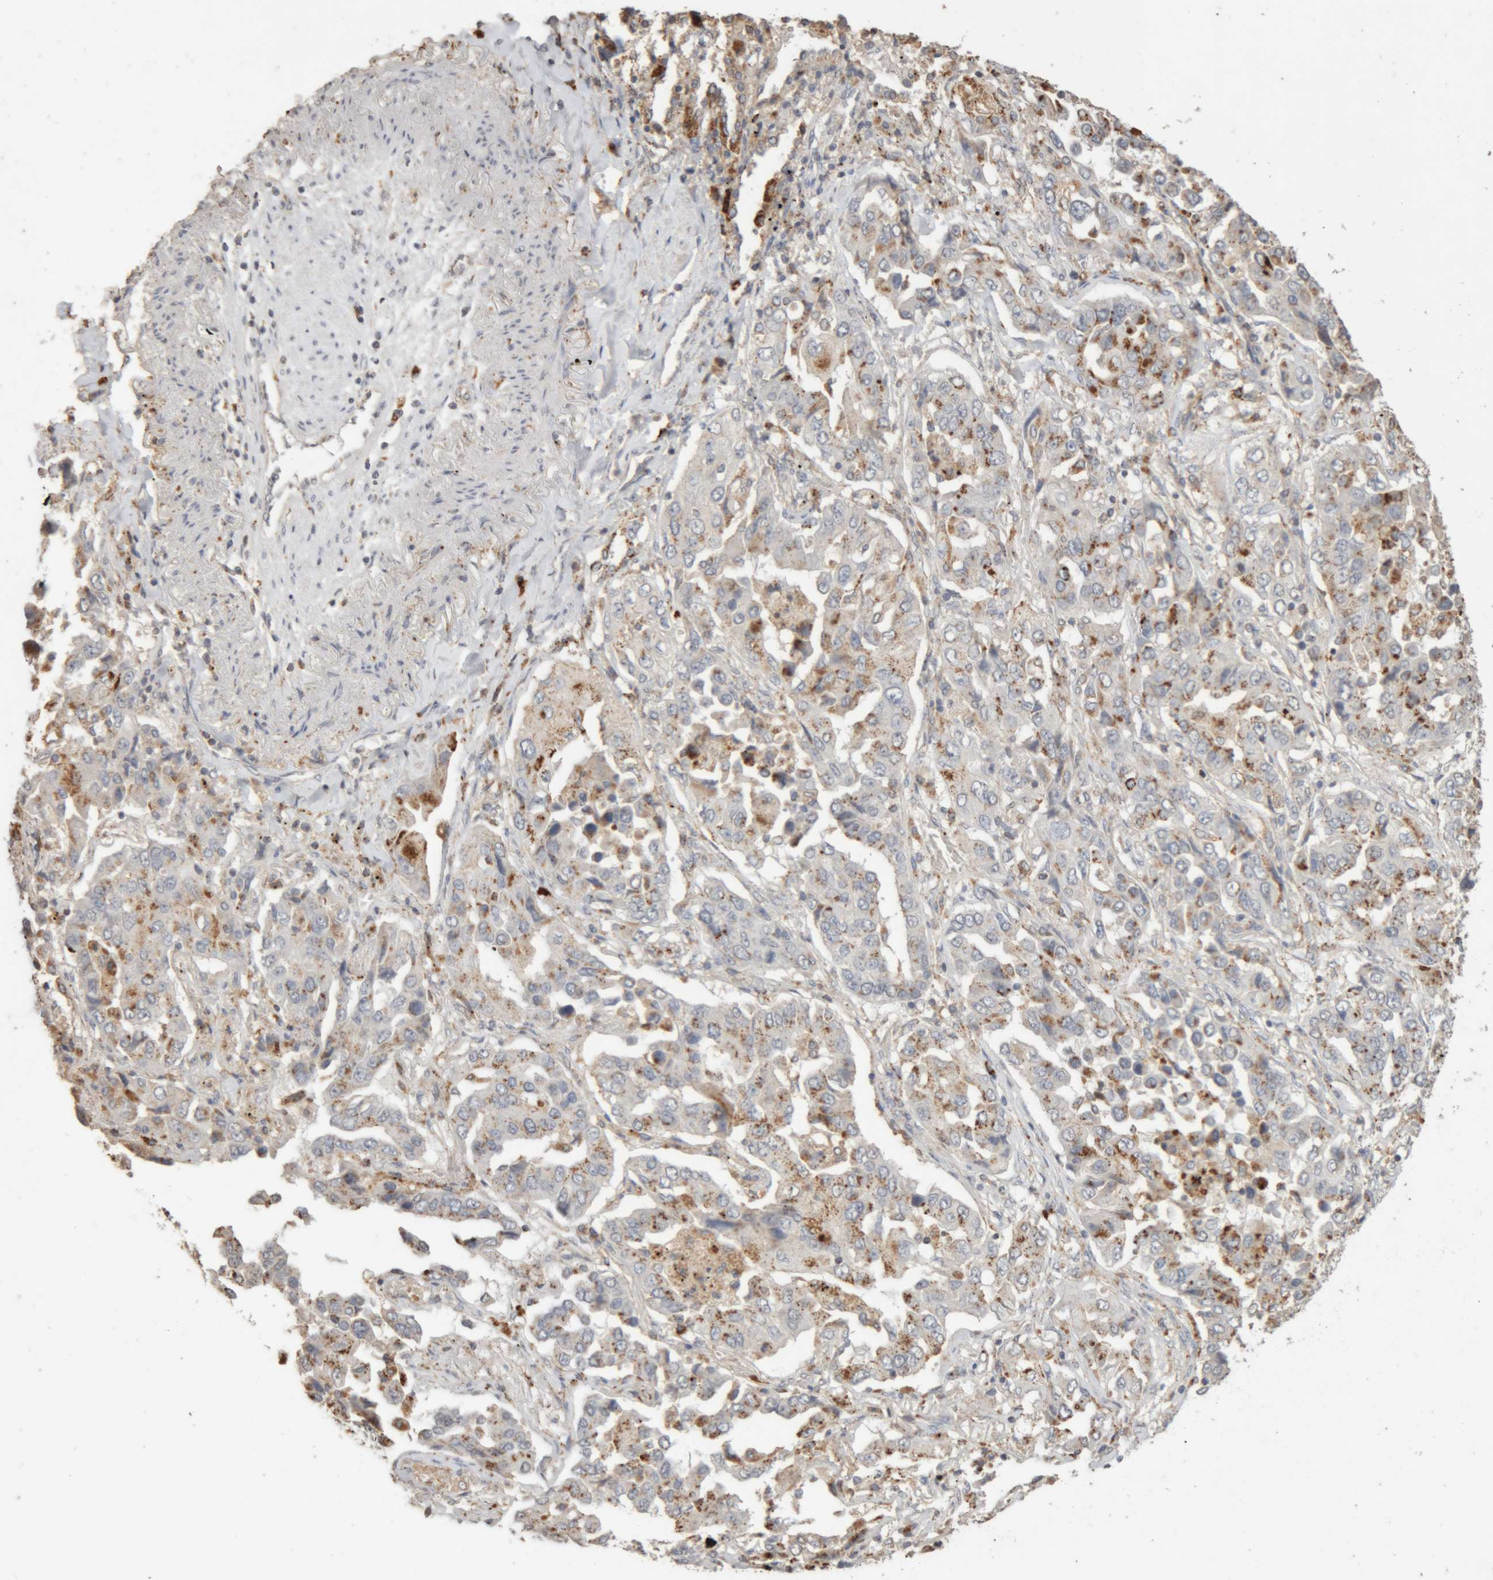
{"staining": {"intensity": "moderate", "quantity": "<25%", "location": "cytoplasmic/membranous"}, "tissue": "lung cancer", "cell_type": "Tumor cells", "image_type": "cancer", "snomed": [{"axis": "morphology", "description": "Adenocarcinoma, NOS"}, {"axis": "topography", "description": "Lung"}], "caption": "Tumor cells reveal low levels of moderate cytoplasmic/membranous staining in approximately <25% of cells in human lung cancer (adenocarcinoma).", "gene": "ARSA", "patient": {"sex": "female", "age": 65}}